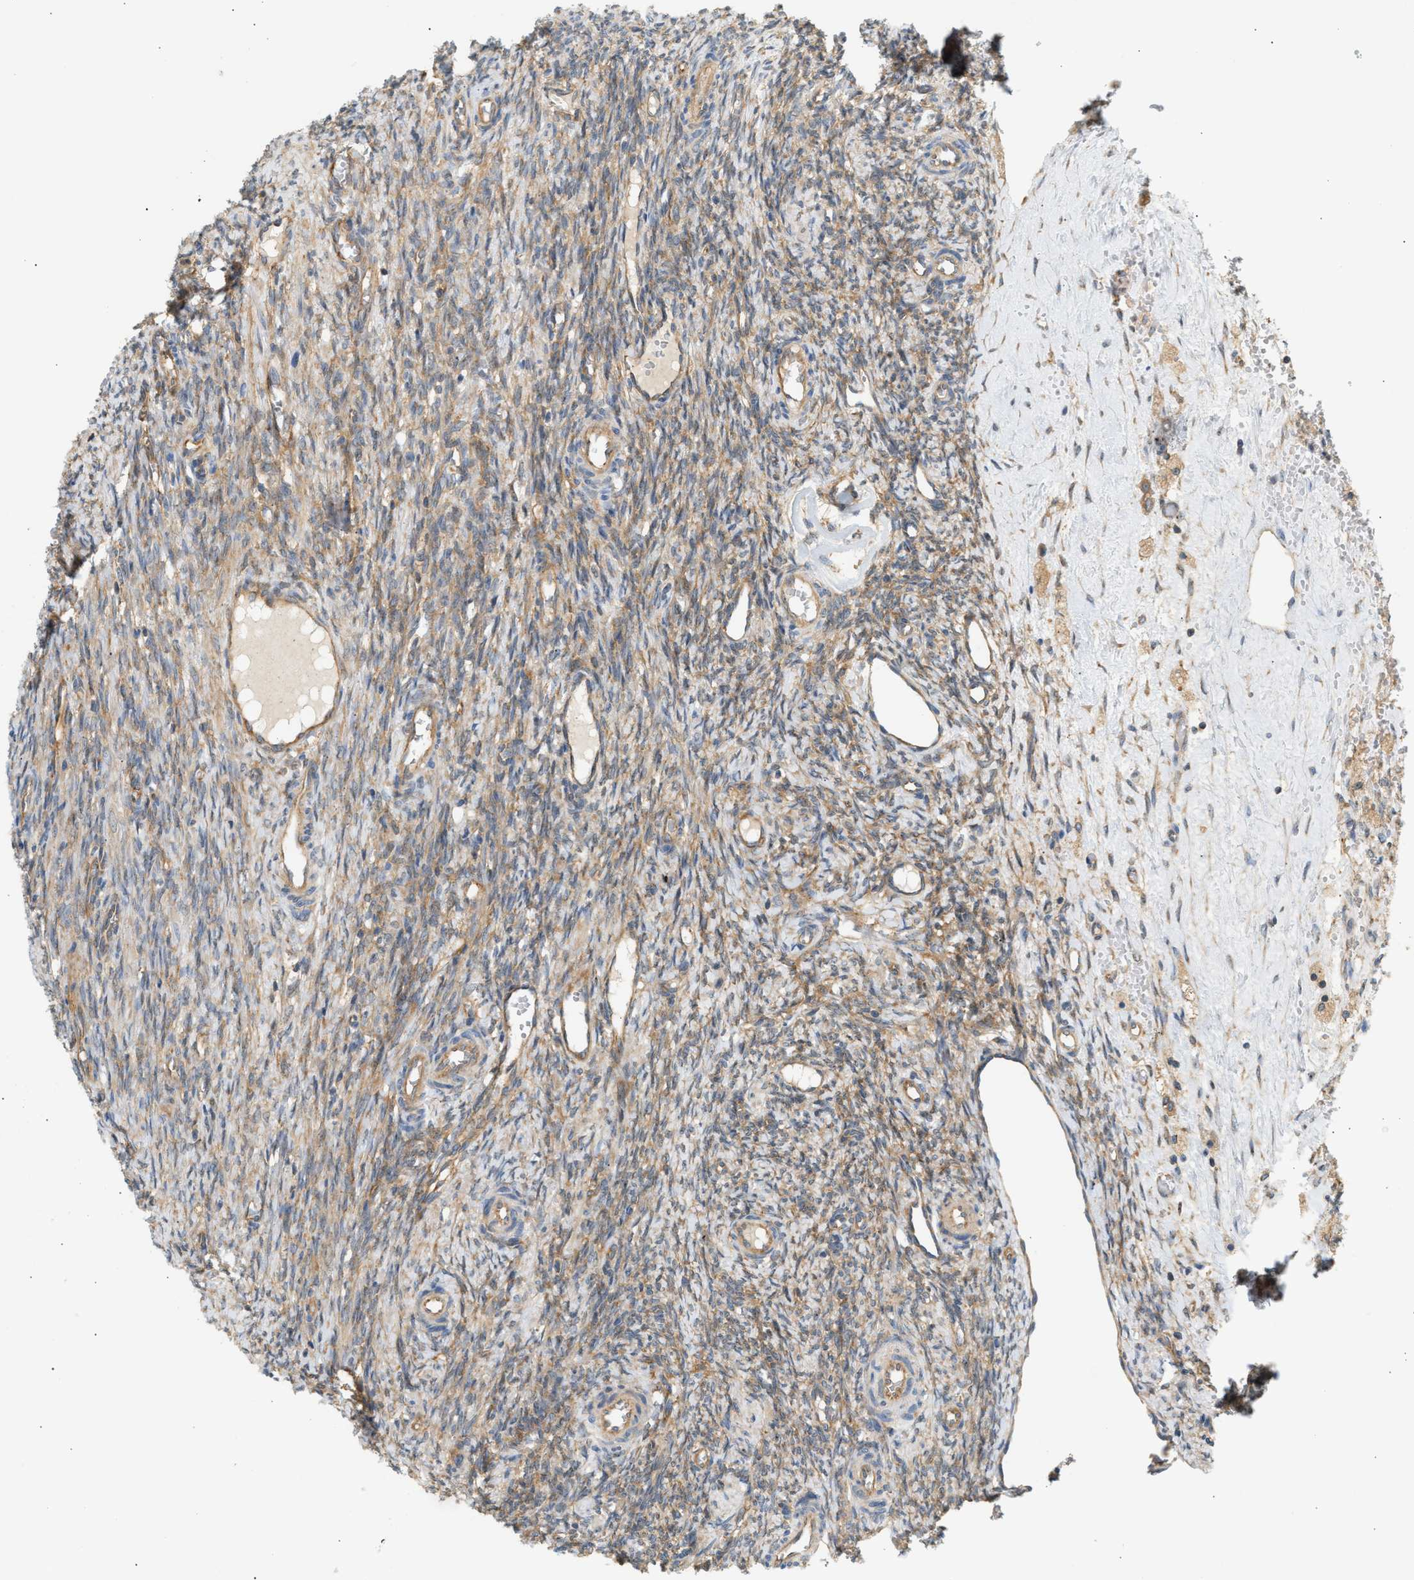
{"staining": {"intensity": "strong", "quantity": ">75%", "location": "cytoplasmic/membranous"}, "tissue": "ovary", "cell_type": "Follicle cells", "image_type": "normal", "snomed": [{"axis": "morphology", "description": "Normal tissue, NOS"}, {"axis": "topography", "description": "Ovary"}], "caption": "Ovary stained for a protein displays strong cytoplasmic/membranous positivity in follicle cells. (DAB IHC with brightfield microscopy, high magnification).", "gene": "PAFAH1B1", "patient": {"sex": "female", "age": 41}}